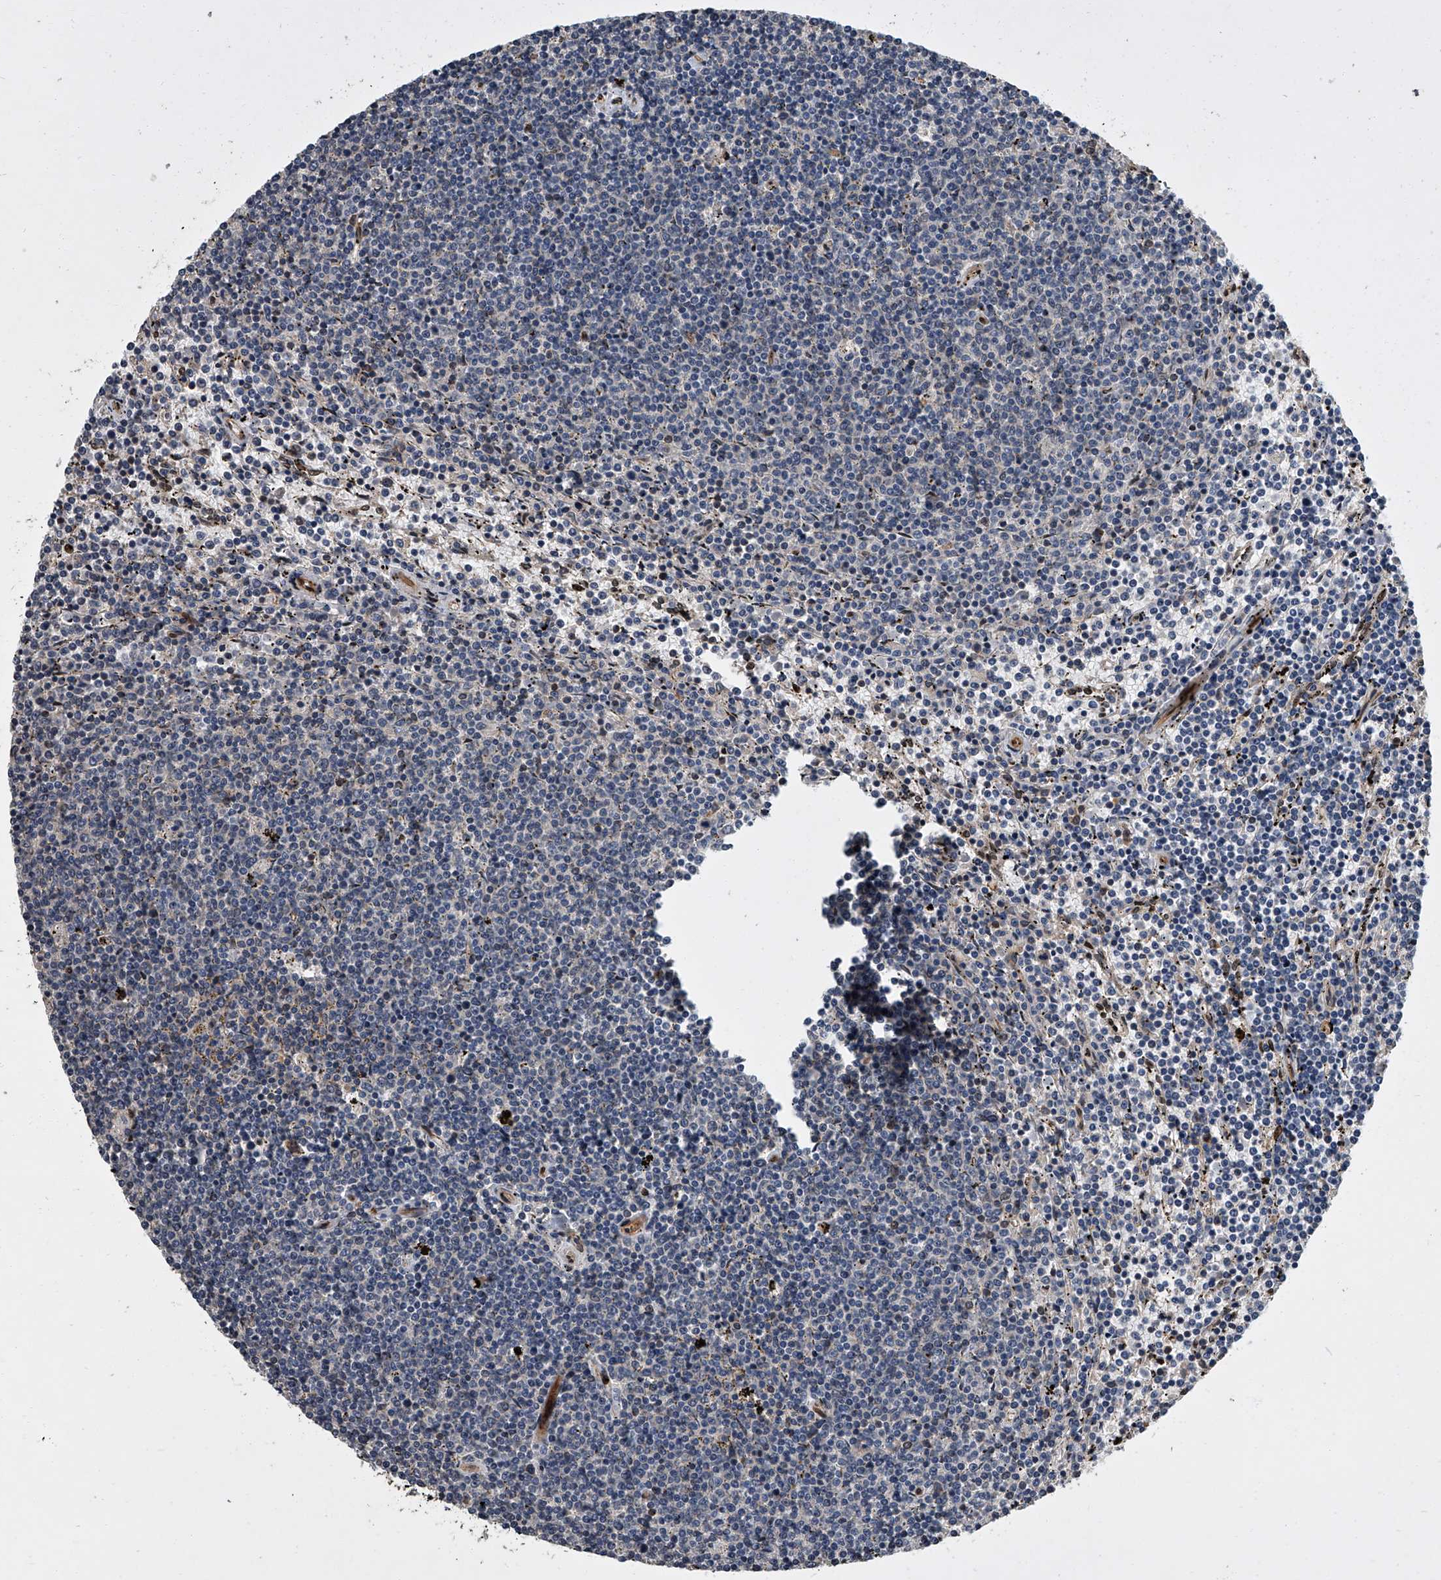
{"staining": {"intensity": "negative", "quantity": "none", "location": "none"}, "tissue": "lymphoma", "cell_type": "Tumor cells", "image_type": "cancer", "snomed": [{"axis": "morphology", "description": "Malignant lymphoma, non-Hodgkin's type, Low grade"}, {"axis": "topography", "description": "Spleen"}], "caption": "IHC histopathology image of neoplastic tissue: malignant lymphoma, non-Hodgkin's type (low-grade) stained with DAB (3,3'-diaminobenzidine) reveals no significant protein expression in tumor cells.", "gene": "LRRC8C", "patient": {"sex": "female", "age": 50}}